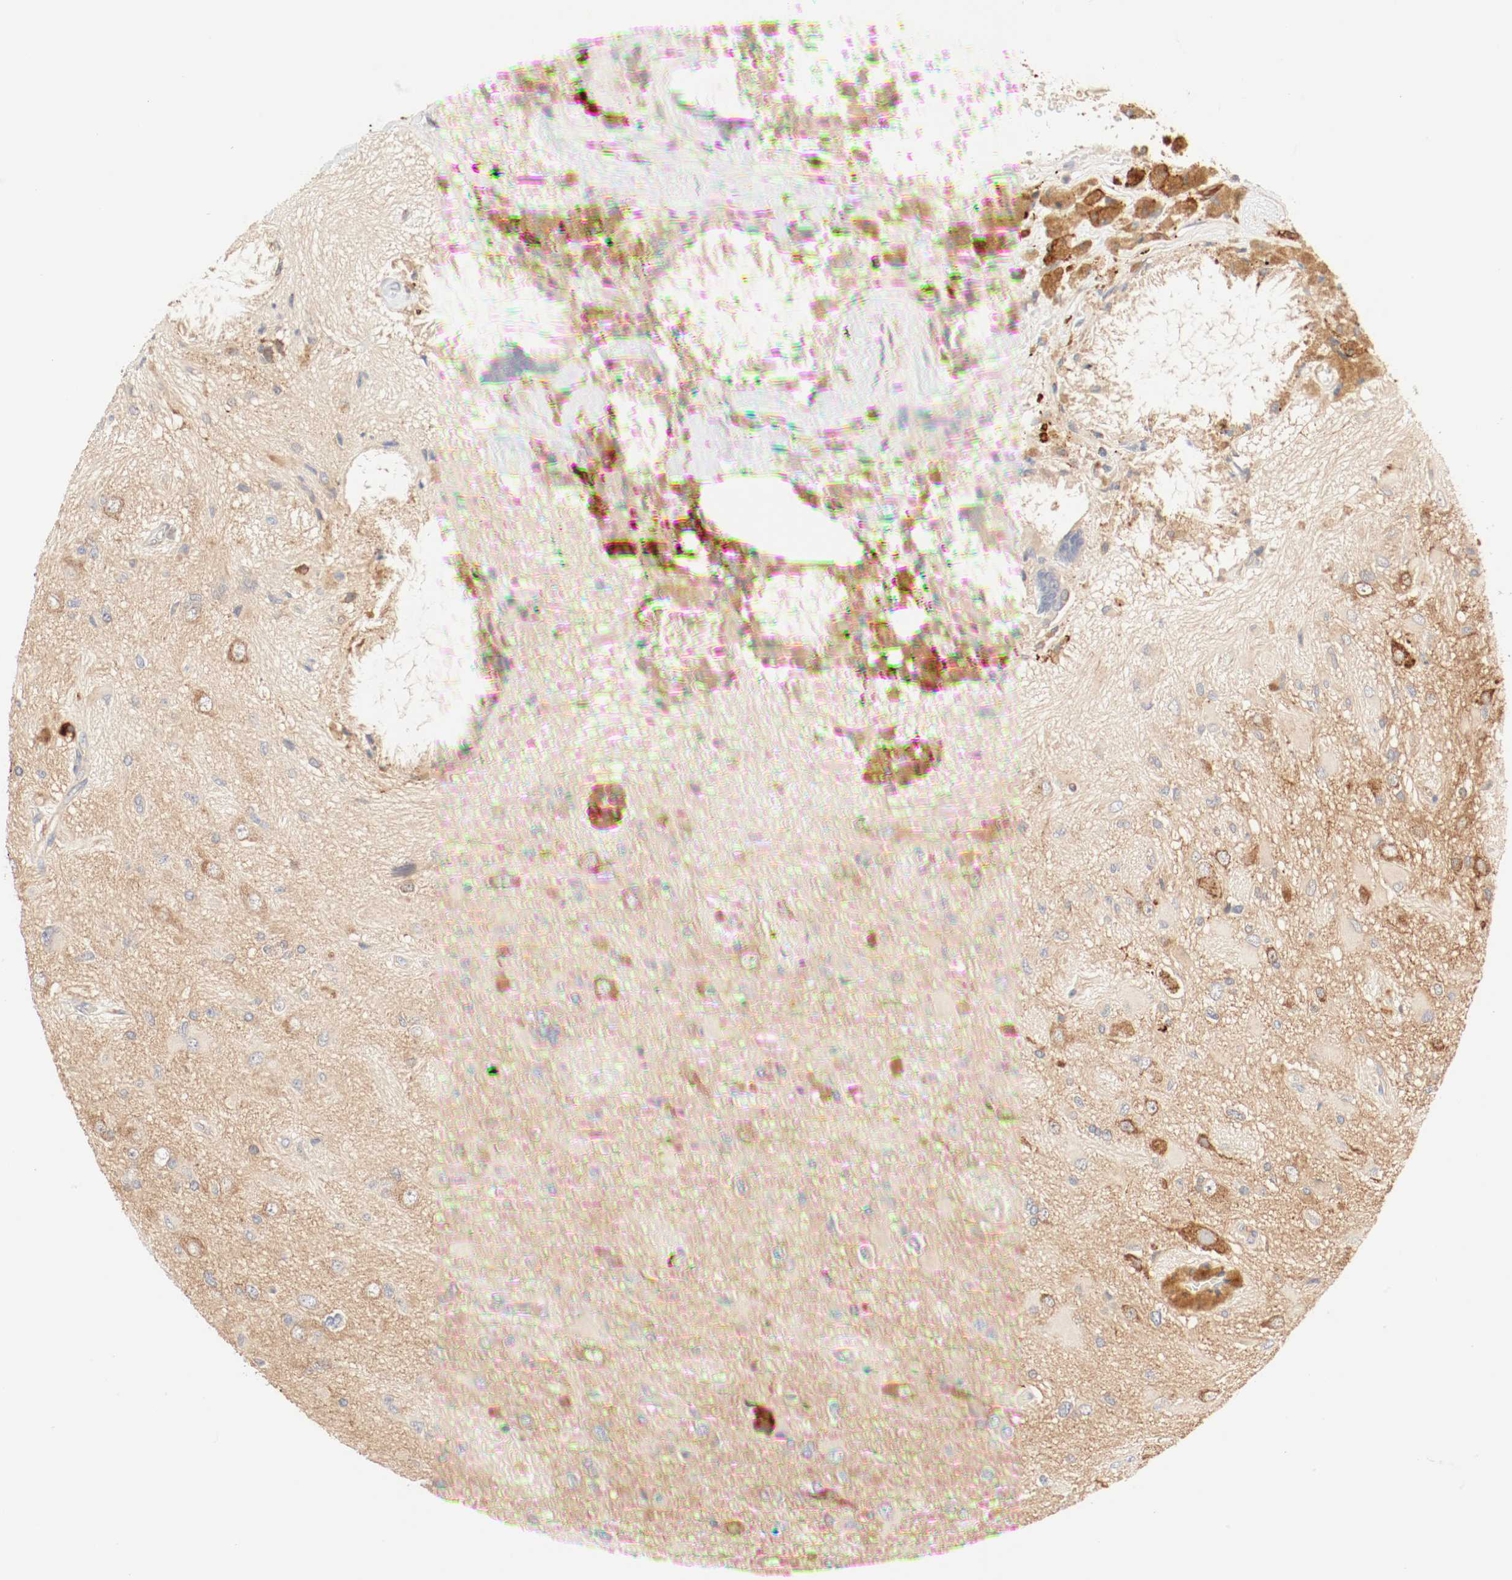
{"staining": {"intensity": "strong", "quantity": ">75%", "location": "cytoplasmic/membranous"}, "tissue": "glioma", "cell_type": "Tumor cells", "image_type": "cancer", "snomed": [{"axis": "morphology", "description": "Glioma, malignant, High grade"}, {"axis": "topography", "description": "Brain"}], "caption": "A brown stain highlights strong cytoplasmic/membranous staining of a protein in human glioma tumor cells.", "gene": "GIT1", "patient": {"sex": "male", "age": 47}}